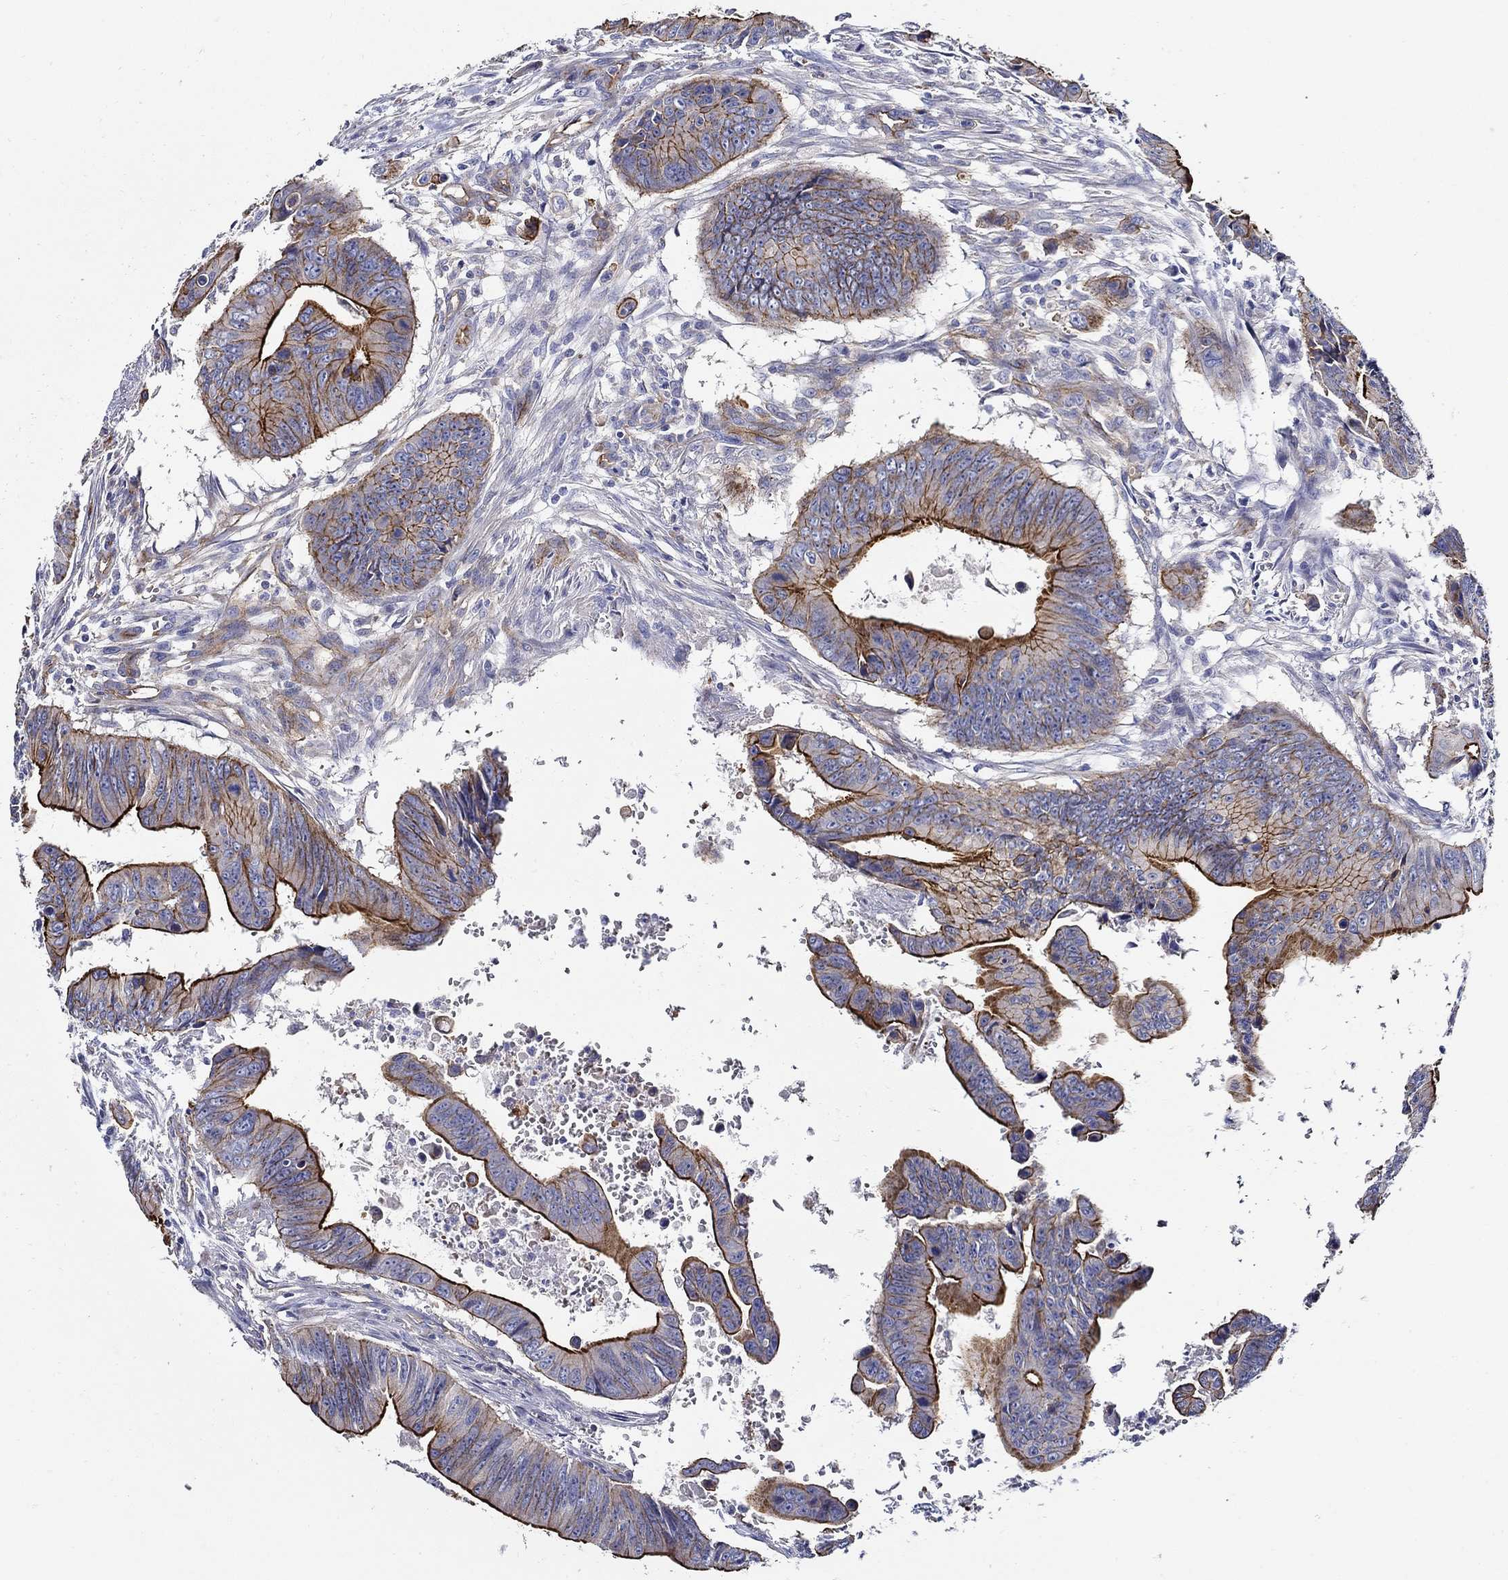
{"staining": {"intensity": "strong", "quantity": ">75%", "location": "cytoplasmic/membranous"}, "tissue": "colorectal cancer", "cell_type": "Tumor cells", "image_type": "cancer", "snomed": [{"axis": "morphology", "description": "Adenocarcinoma, NOS"}, {"axis": "topography", "description": "Colon"}], "caption": "Adenocarcinoma (colorectal) tissue reveals strong cytoplasmic/membranous staining in about >75% of tumor cells", "gene": "APBB3", "patient": {"sex": "female", "age": 87}}